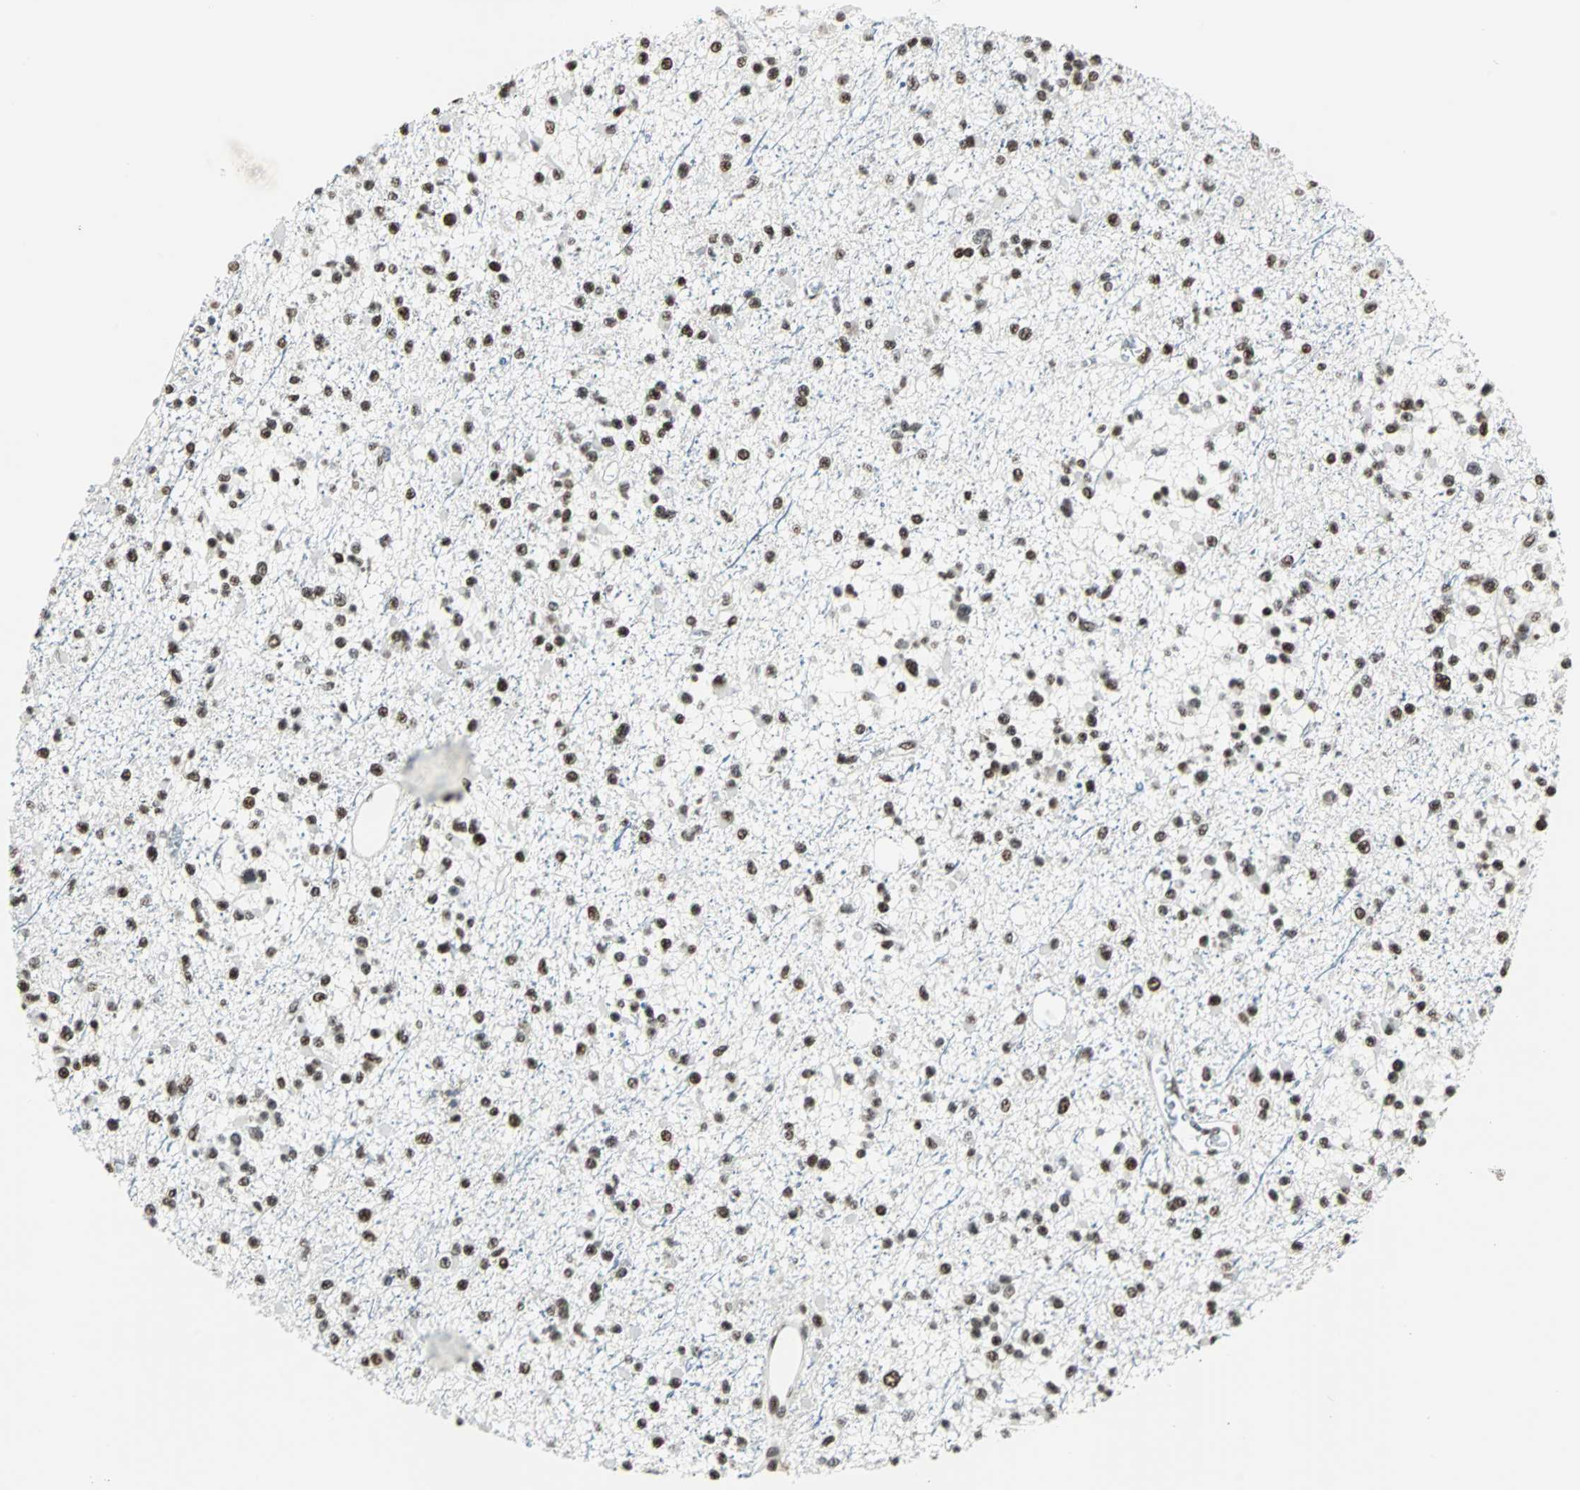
{"staining": {"intensity": "strong", "quantity": ">75%", "location": "nuclear"}, "tissue": "glioma", "cell_type": "Tumor cells", "image_type": "cancer", "snomed": [{"axis": "morphology", "description": "Glioma, malignant, Low grade"}, {"axis": "topography", "description": "Brain"}], "caption": "This micrograph reveals glioma stained with immunohistochemistry to label a protein in brown. The nuclear of tumor cells show strong positivity for the protein. Nuclei are counter-stained blue.", "gene": "XRCC4", "patient": {"sex": "female", "age": 22}}